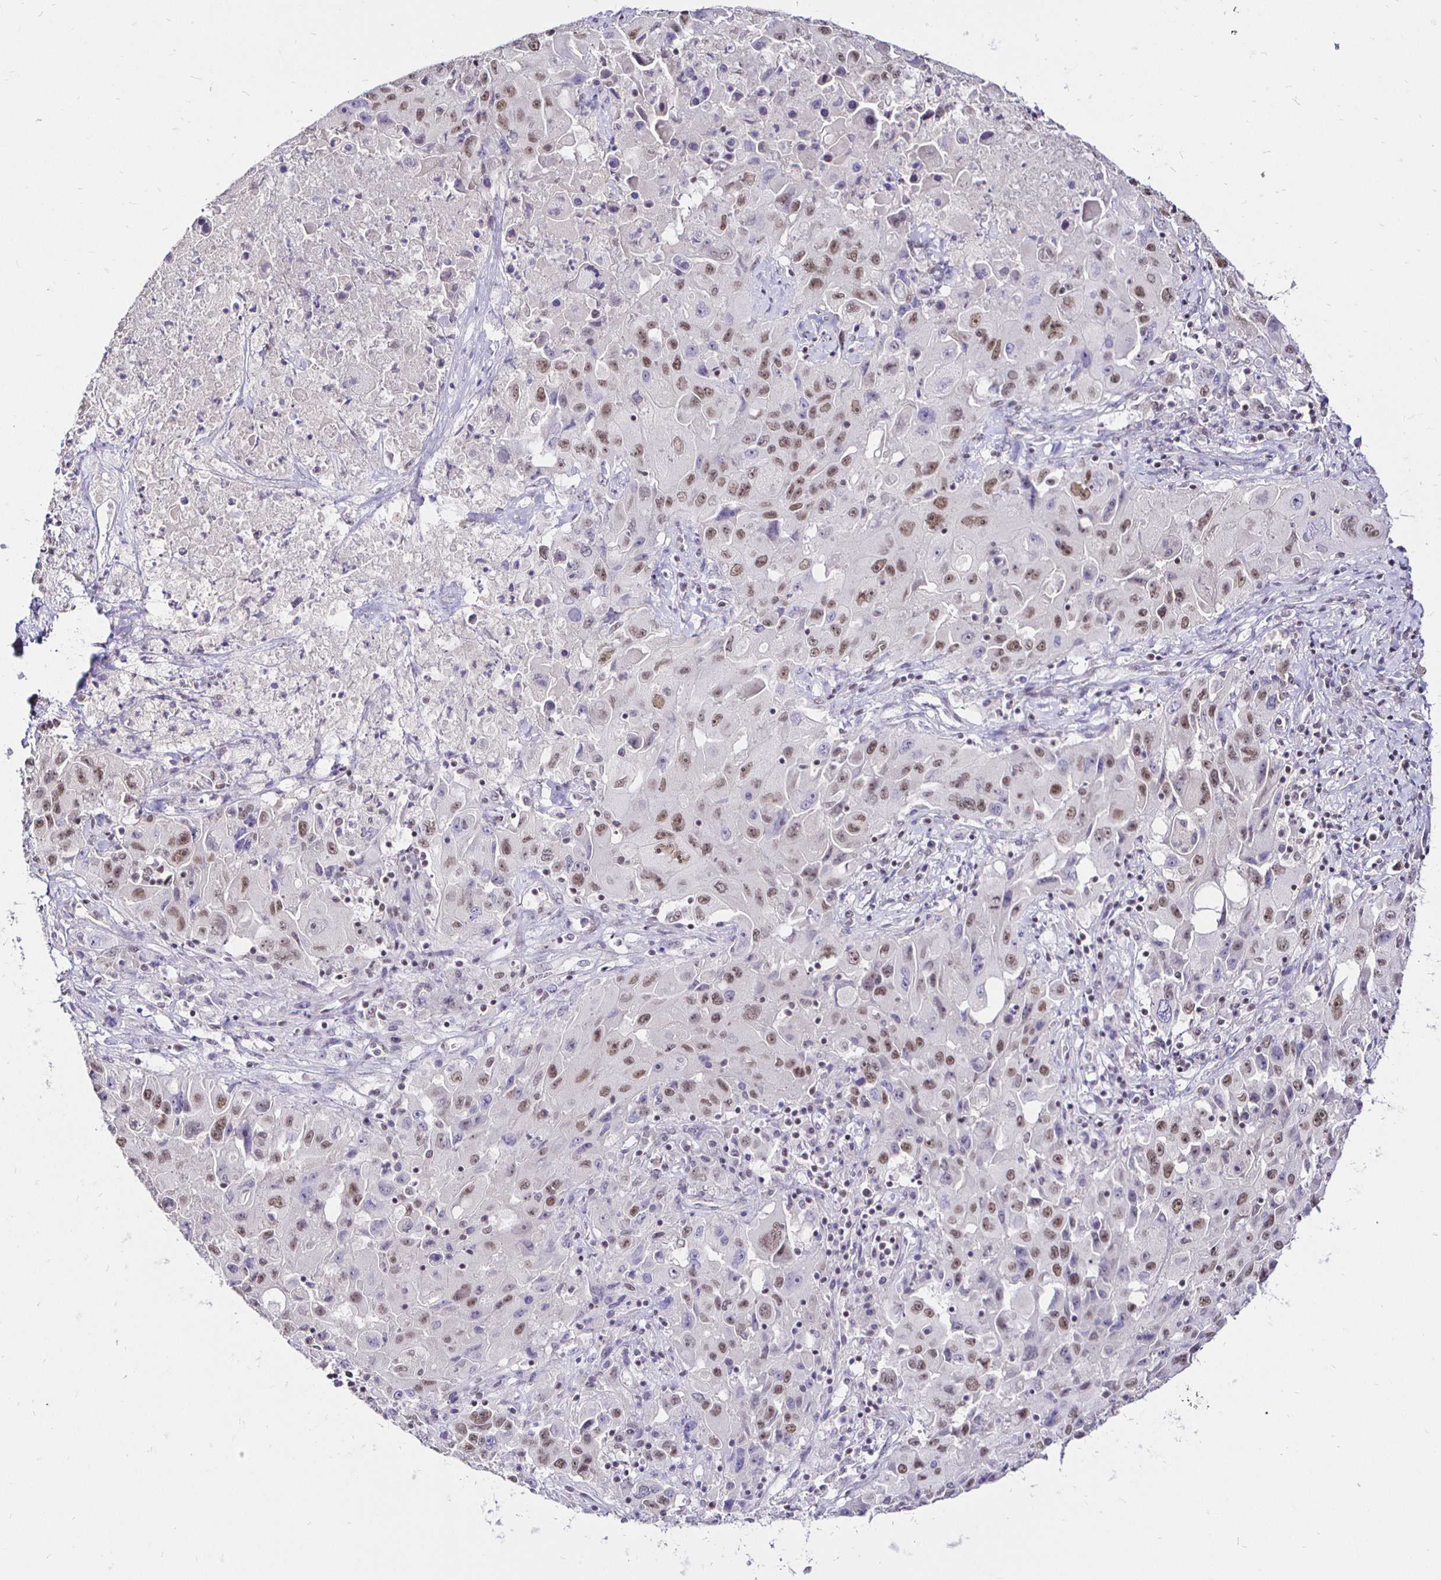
{"staining": {"intensity": "moderate", "quantity": ">75%", "location": "nuclear"}, "tissue": "lung cancer", "cell_type": "Tumor cells", "image_type": "cancer", "snomed": [{"axis": "morphology", "description": "Squamous cell carcinoma, NOS"}, {"axis": "topography", "description": "Lung"}], "caption": "Protein expression analysis of human lung squamous cell carcinoma reveals moderate nuclear positivity in approximately >75% of tumor cells.", "gene": "SIN3A", "patient": {"sex": "male", "age": 63}}